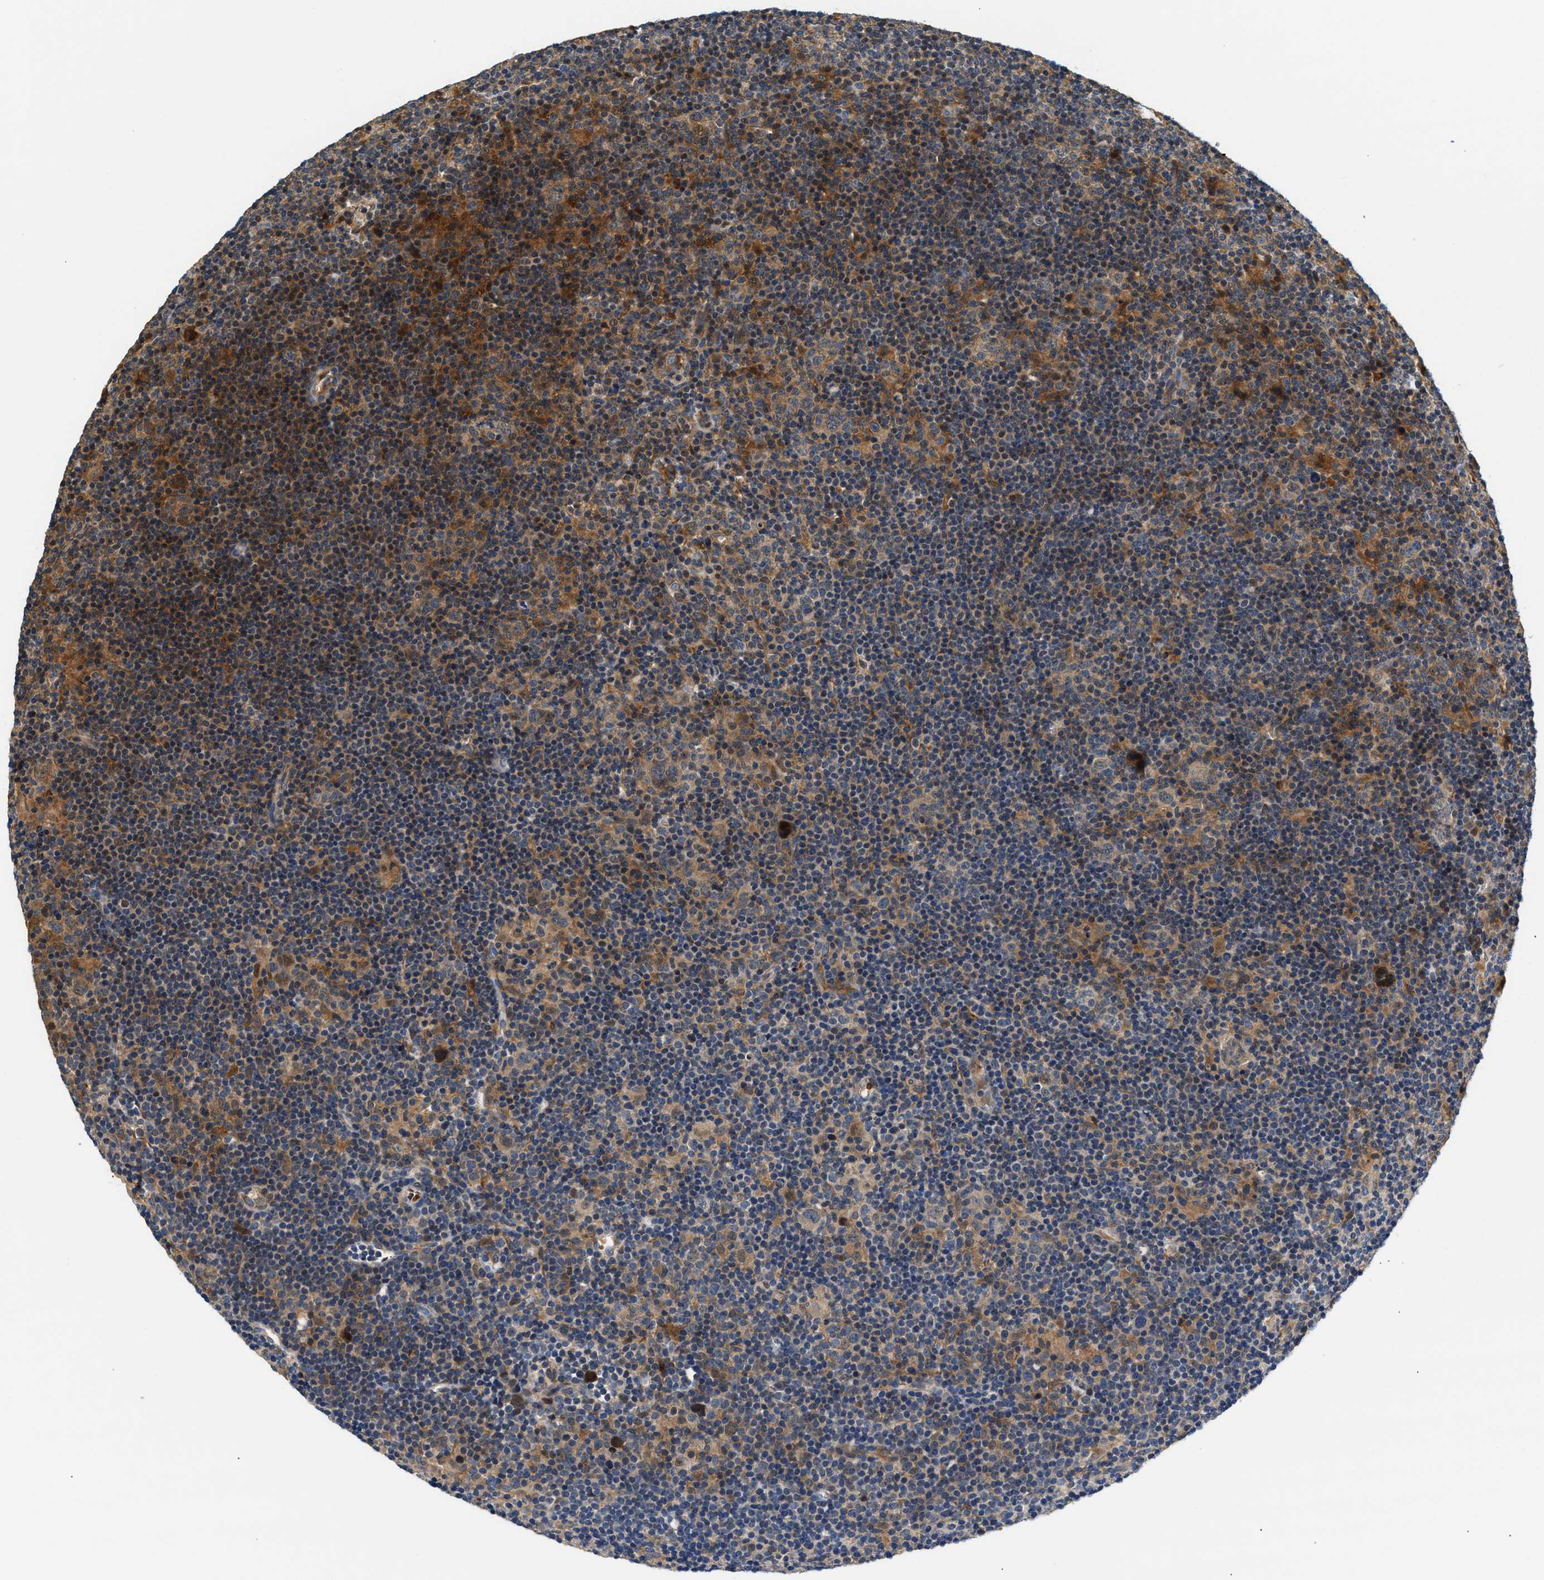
{"staining": {"intensity": "weak", "quantity": "25%-75%", "location": "cytoplasmic/membranous"}, "tissue": "lymphoma", "cell_type": "Tumor cells", "image_type": "cancer", "snomed": [{"axis": "morphology", "description": "Hodgkin's disease, NOS"}, {"axis": "topography", "description": "Lymph node"}], "caption": "Protein staining reveals weak cytoplasmic/membranous staining in about 25%-75% of tumor cells in lymphoma.", "gene": "TUT7", "patient": {"sex": "female", "age": 57}}